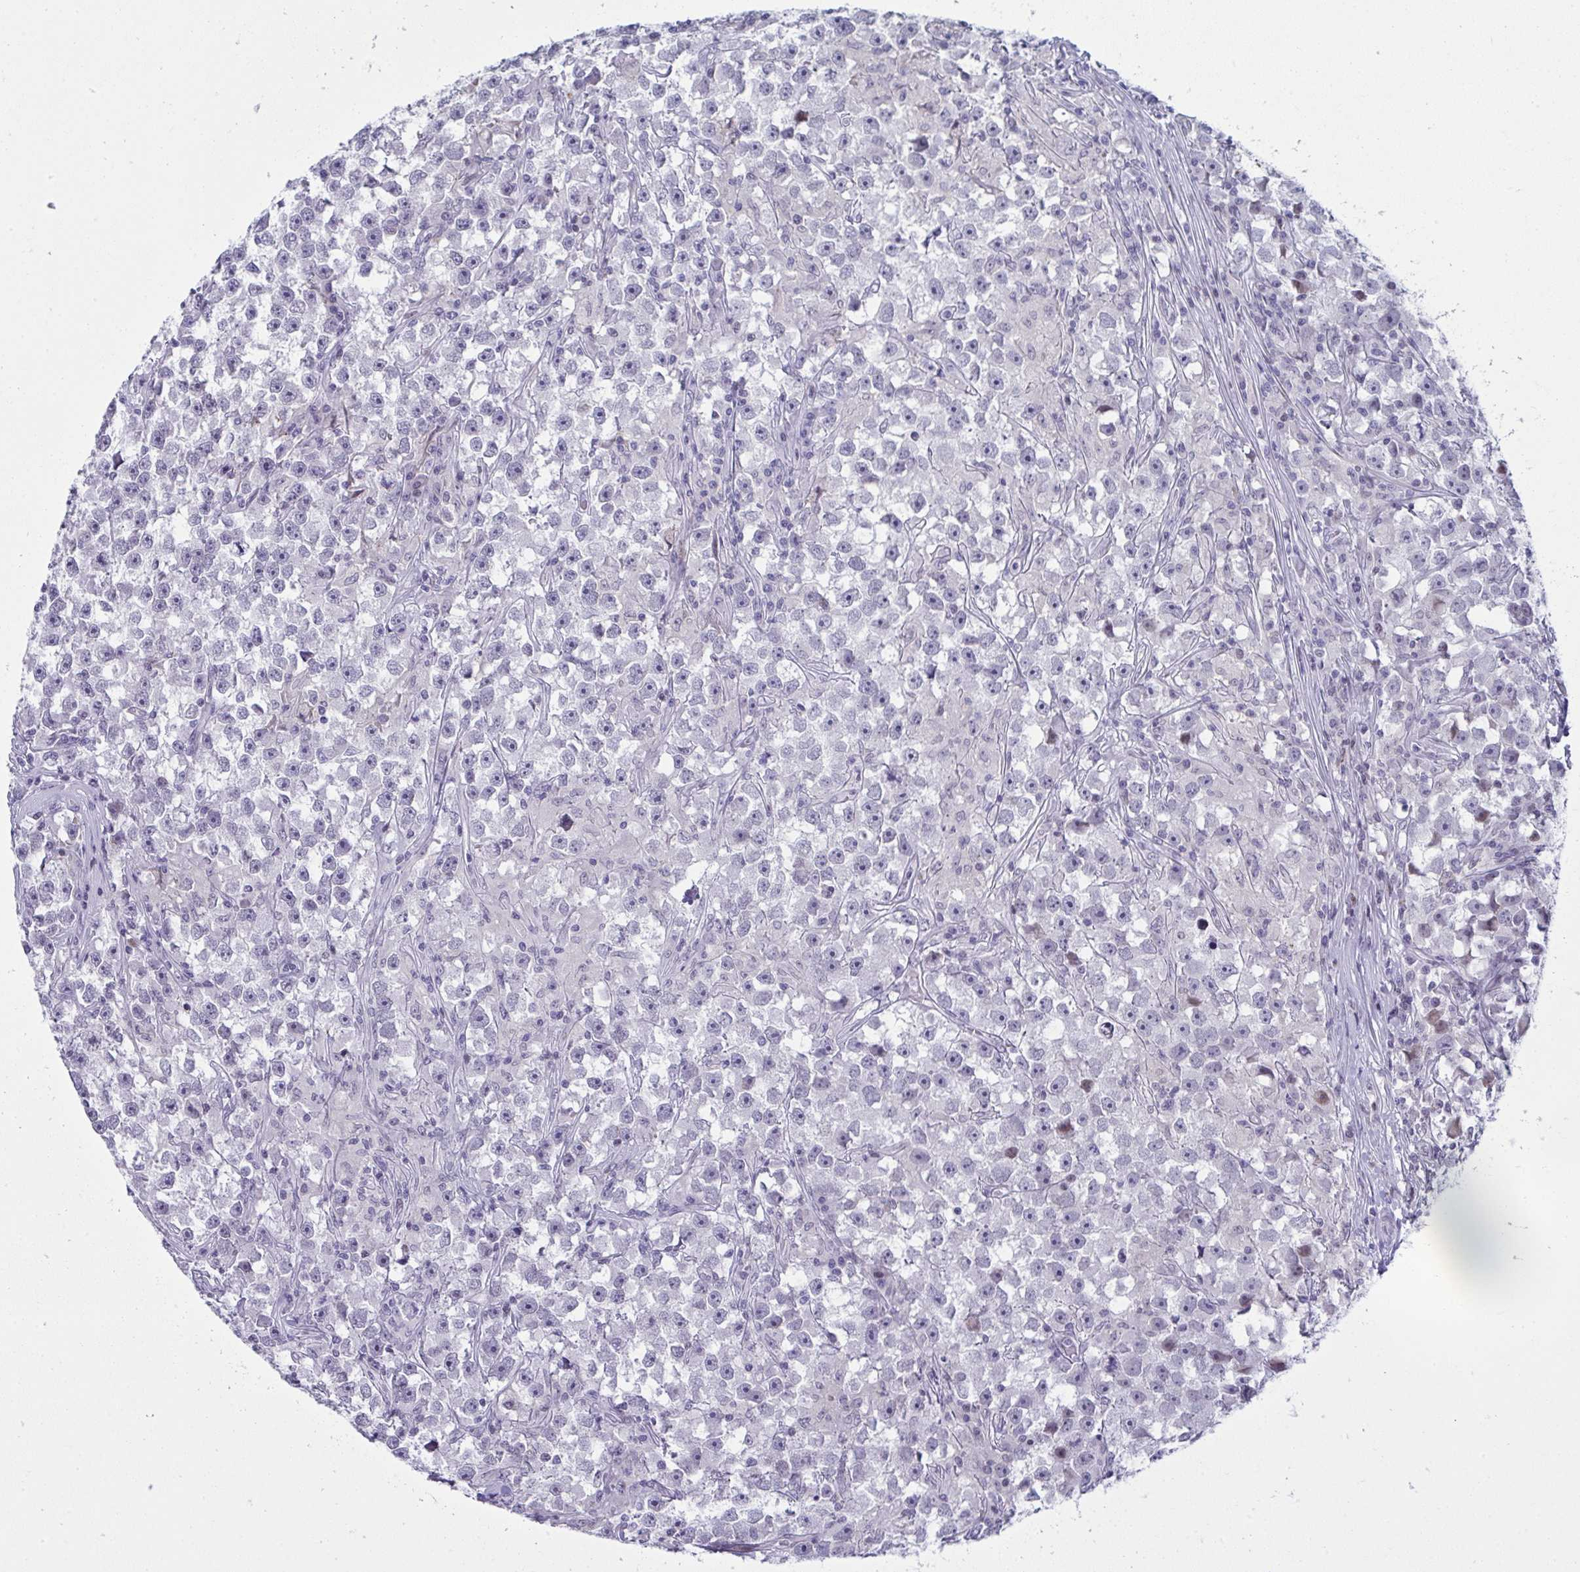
{"staining": {"intensity": "negative", "quantity": "none", "location": "none"}, "tissue": "testis cancer", "cell_type": "Tumor cells", "image_type": "cancer", "snomed": [{"axis": "morphology", "description": "Seminoma, NOS"}, {"axis": "topography", "description": "Testis"}], "caption": "Immunohistochemistry of testis seminoma displays no positivity in tumor cells.", "gene": "ZFHX3", "patient": {"sex": "male", "age": 33}}